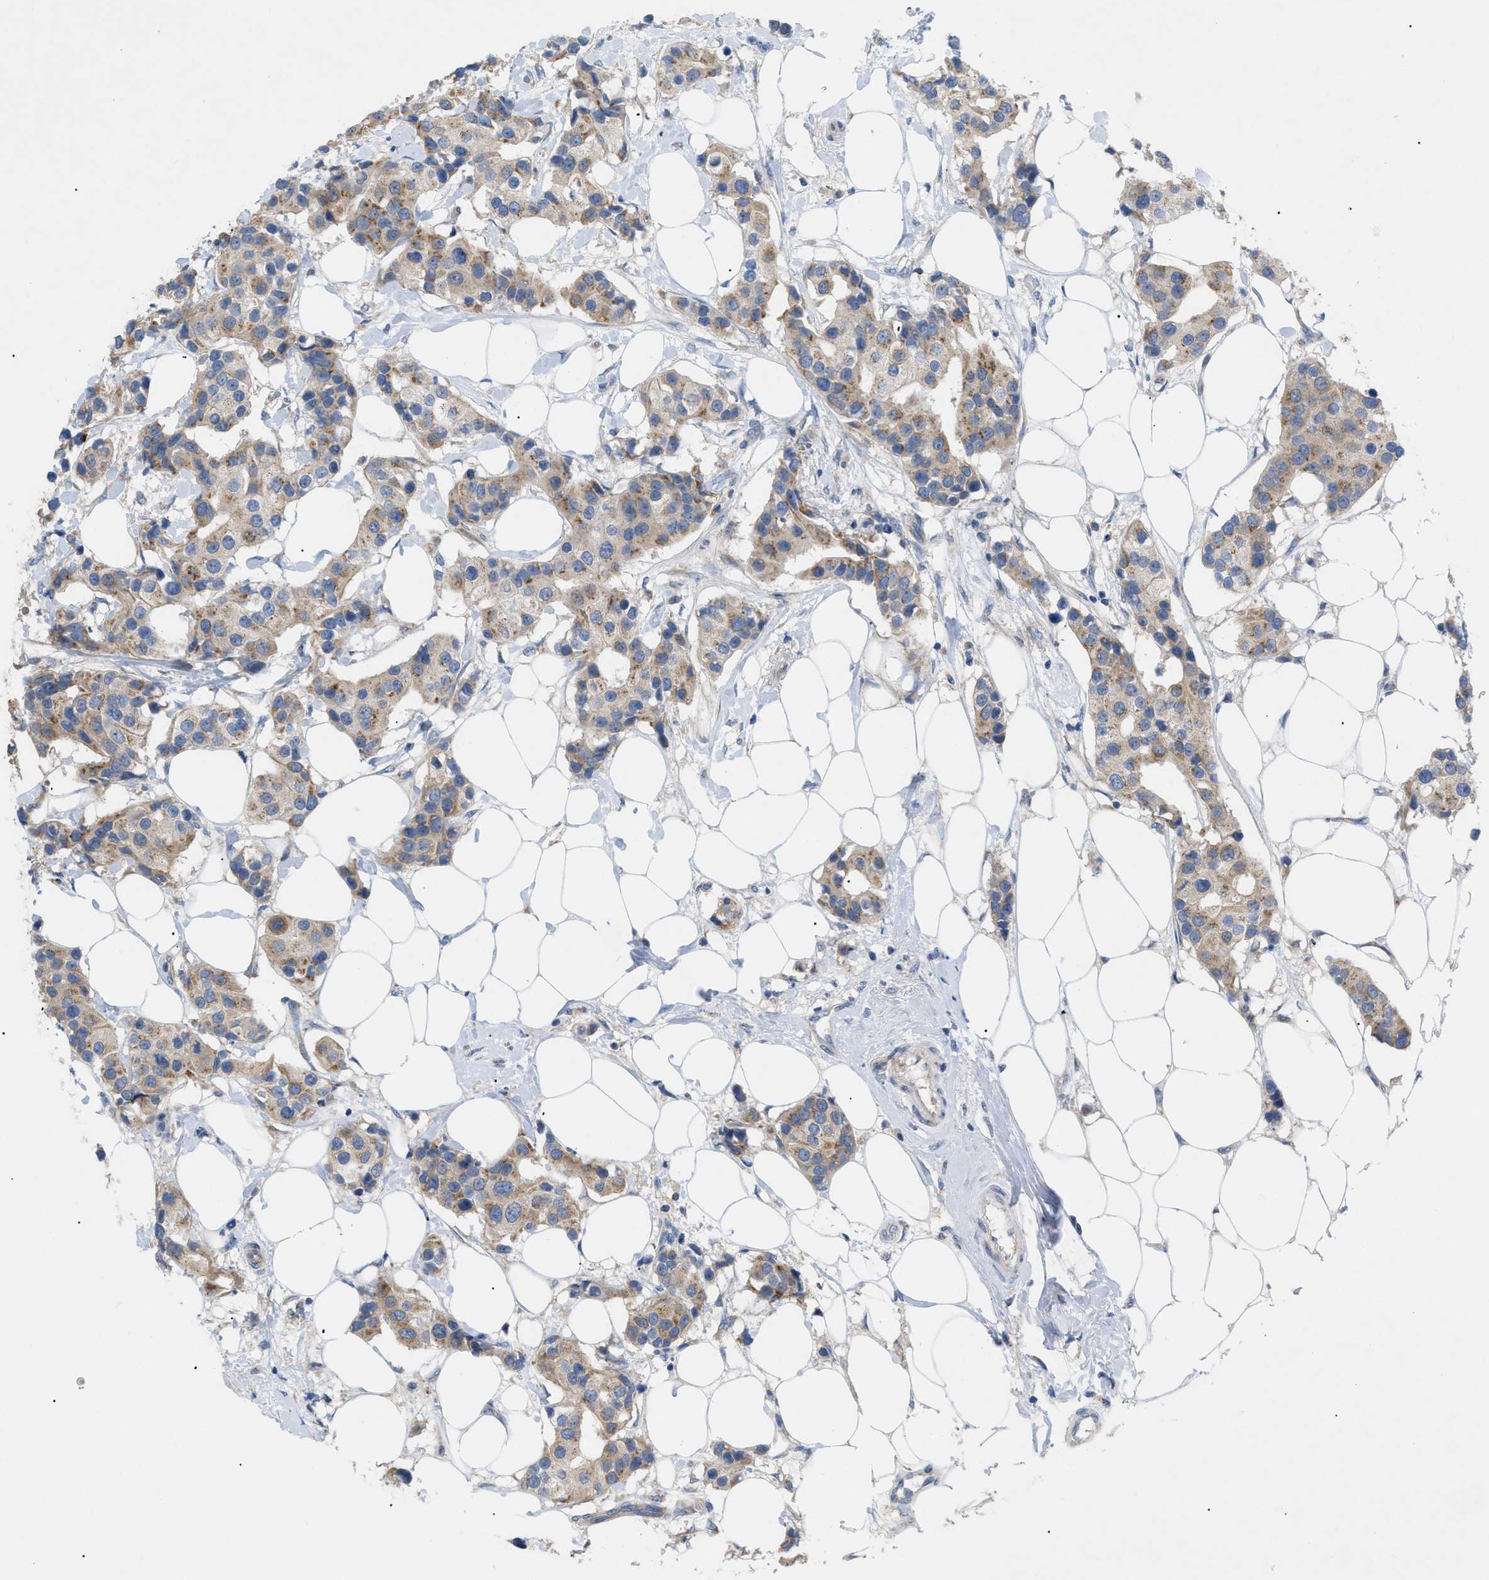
{"staining": {"intensity": "moderate", "quantity": ">75%", "location": "cytoplasmic/membranous"}, "tissue": "breast cancer", "cell_type": "Tumor cells", "image_type": "cancer", "snomed": [{"axis": "morphology", "description": "Normal tissue, NOS"}, {"axis": "morphology", "description": "Duct carcinoma"}, {"axis": "topography", "description": "Breast"}], "caption": "This photomicrograph exhibits immunohistochemistry staining of breast cancer, with medium moderate cytoplasmic/membranous positivity in approximately >75% of tumor cells.", "gene": "SLC50A1", "patient": {"sex": "female", "age": 39}}